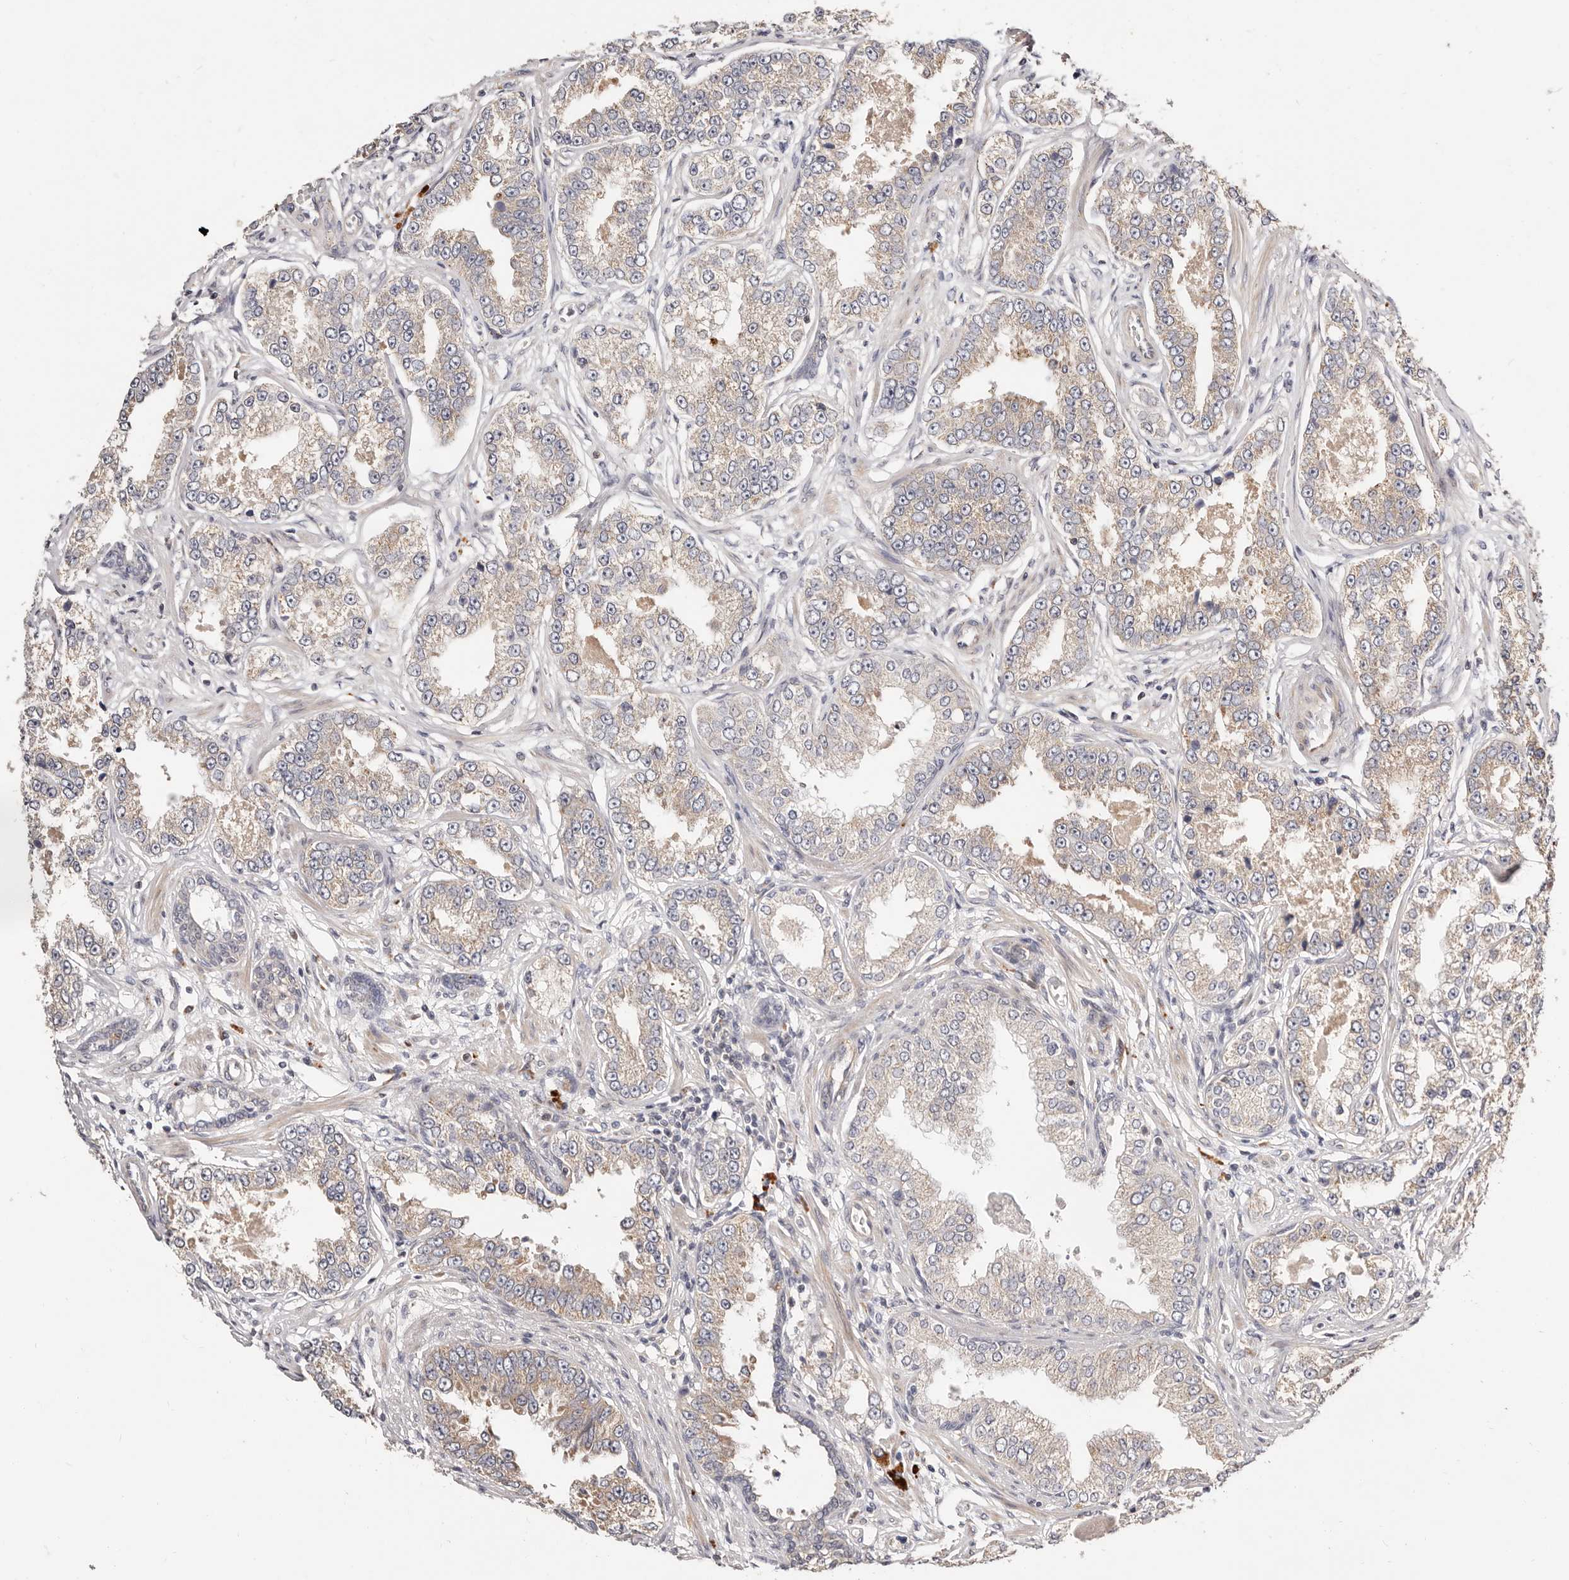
{"staining": {"intensity": "weak", "quantity": "<25%", "location": "cytoplasmic/membranous"}, "tissue": "prostate cancer", "cell_type": "Tumor cells", "image_type": "cancer", "snomed": [{"axis": "morphology", "description": "Normal tissue, NOS"}, {"axis": "morphology", "description": "Adenocarcinoma, High grade"}, {"axis": "topography", "description": "Prostate"}], "caption": "An immunohistochemistry (IHC) photomicrograph of adenocarcinoma (high-grade) (prostate) is shown. There is no staining in tumor cells of adenocarcinoma (high-grade) (prostate).", "gene": "USP33", "patient": {"sex": "male", "age": 83}}